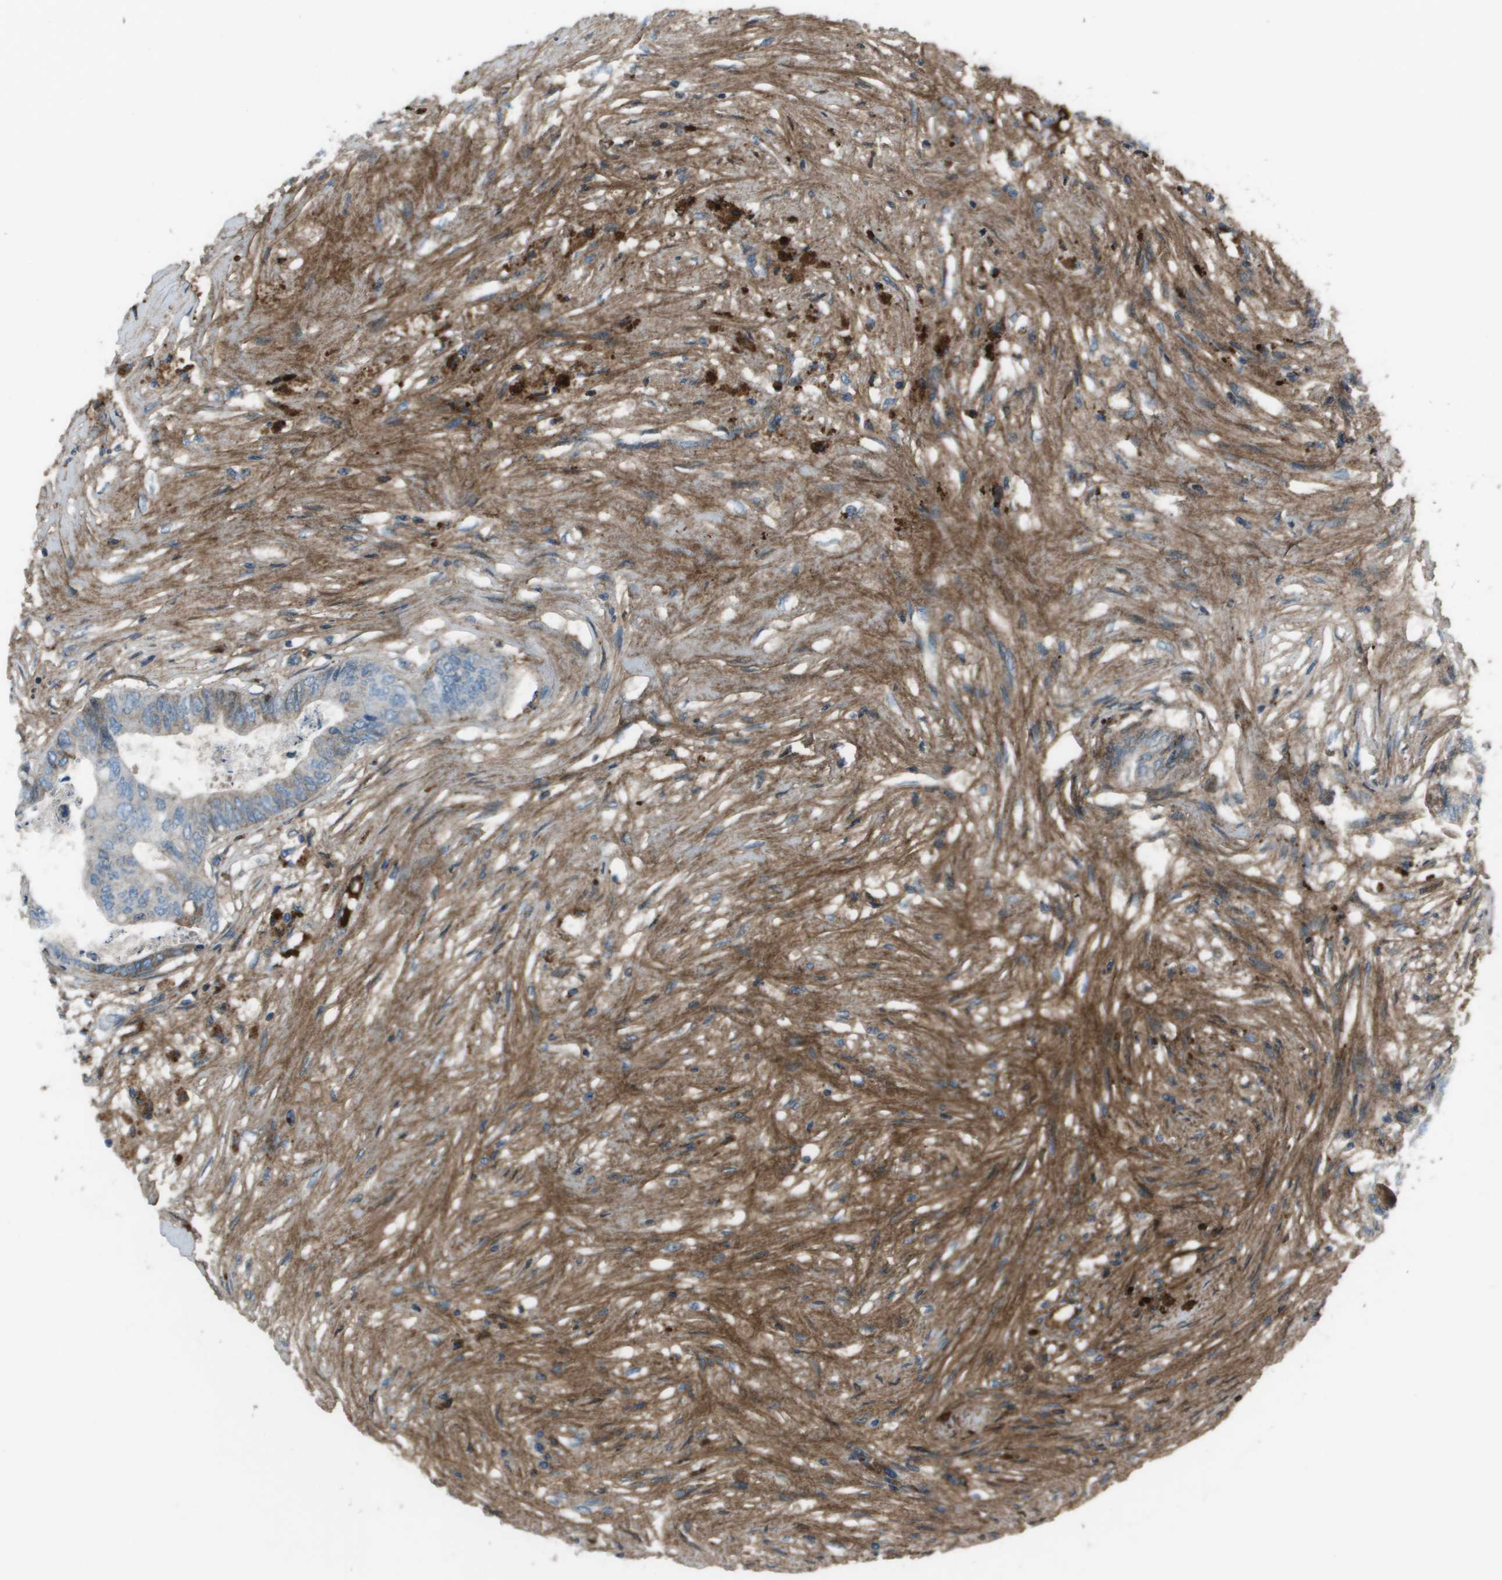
{"staining": {"intensity": "weak", "quantity": "<25%", "location": "cytoplasmic/membranous"}, "tissue": "colorectal cancer", "cell_type": "Tumor cells", "image_type": "cancer", "snomed": [{"axis": "morphology", "description": "Adenocarcinoma, NOS"}, {"axis": "topography", "description": "Rectum"}], "caption": "Human colorectal cancer stained for a protein using immunohistochemistry (IHC) displays no expression in tumor cells.", "gene": "PCOLCE", "patient": {"sex": "male", "age": 63}}